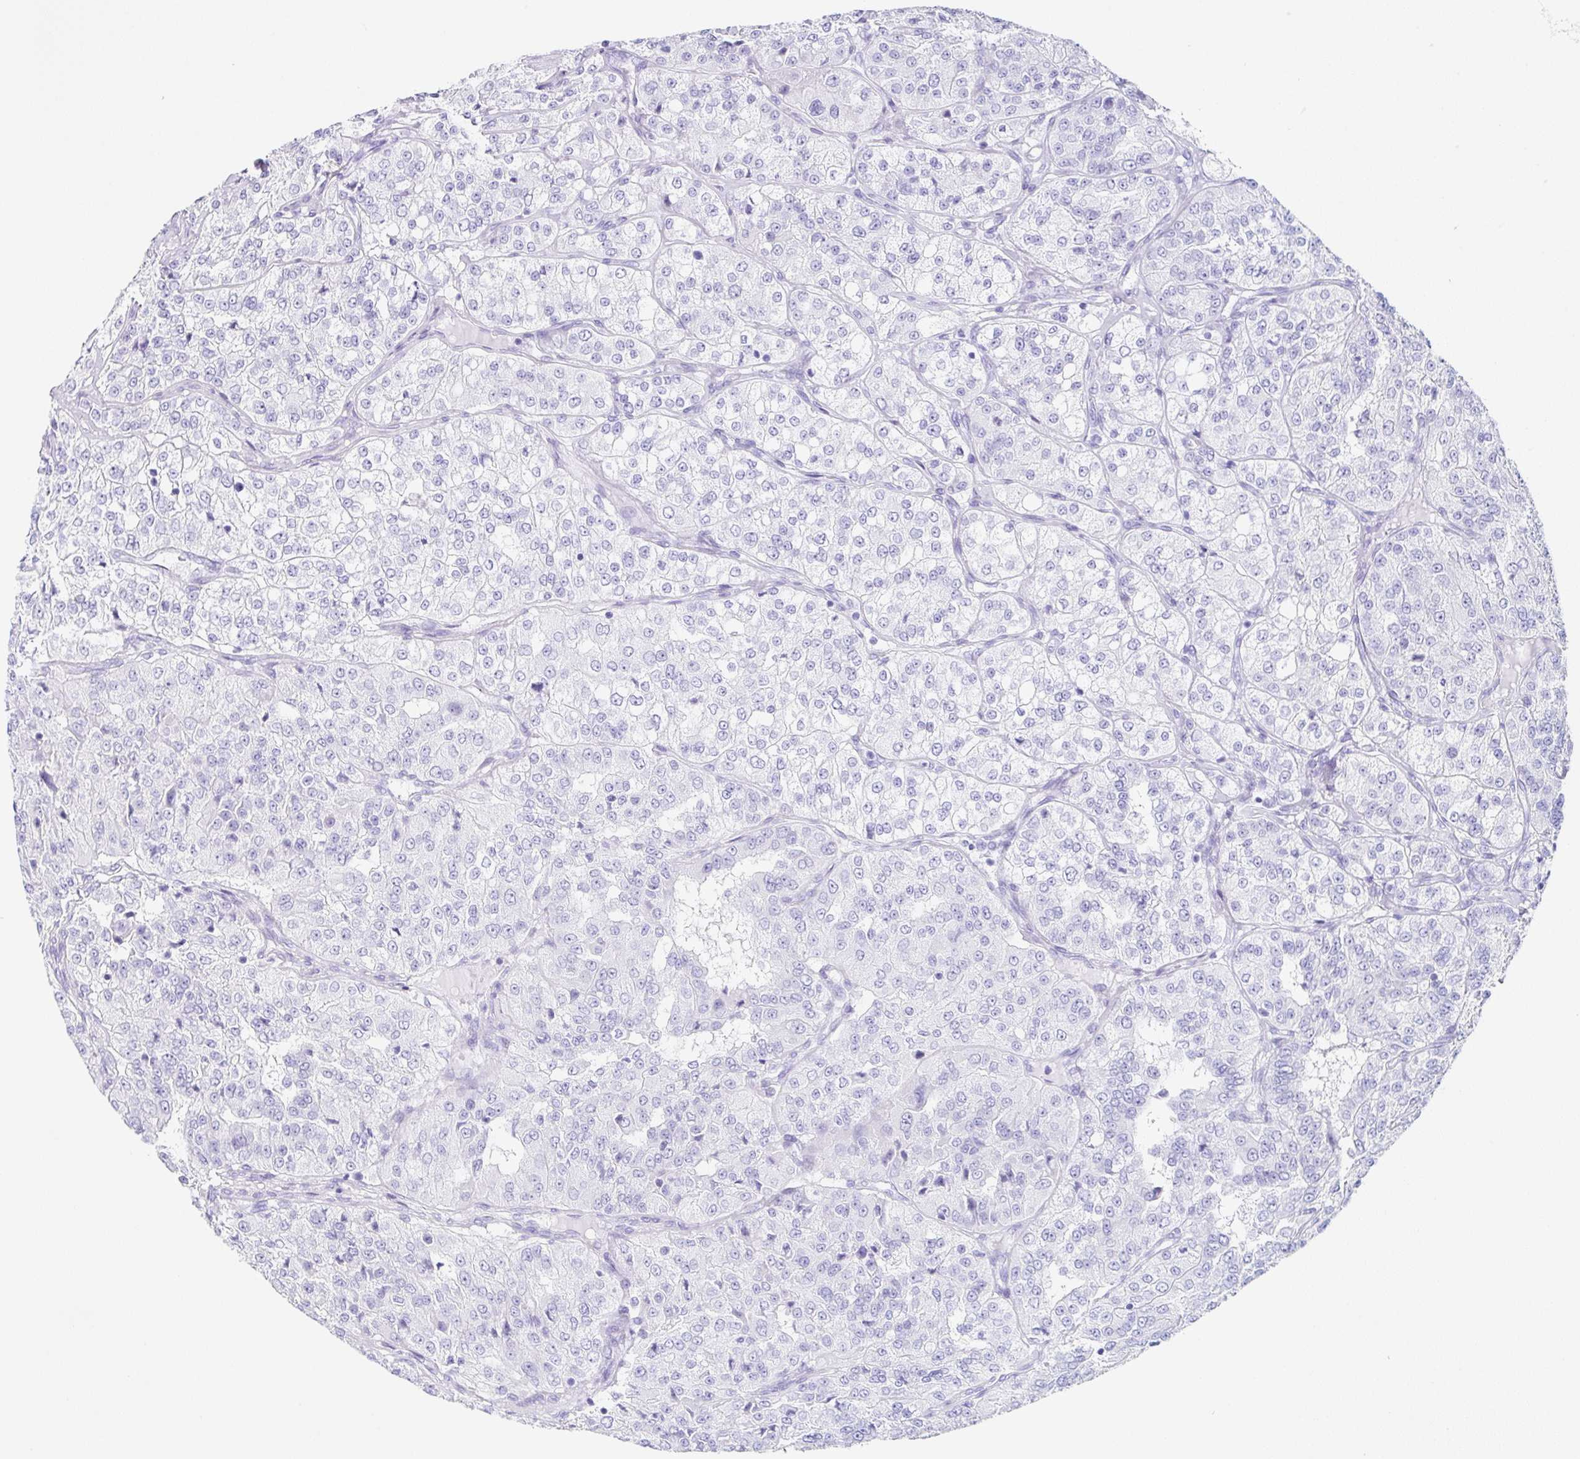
{"staining": {"intensity": "negative", "quantity": "none", "location": "none"}, "tissue": "renal cancer", "cell_type": "Tumor cells", "image_type": "cancer", "snomed": [{"axis": "morphology", "description": "Adenocarcinoma, NOS"}, {"axis": "topography", "description": "Kidney"}], "caption": "Immunohistochemistry image of human adenocarcinoma (renal) stained for a protein (brown), which demonstrates no staining in tumor cells. (Brightfield microscopy of DAB immunohistochemistry (IHC) at high magnification).", "gene": "CLDND2", "patient": {"sex": "female", "age": 63}}